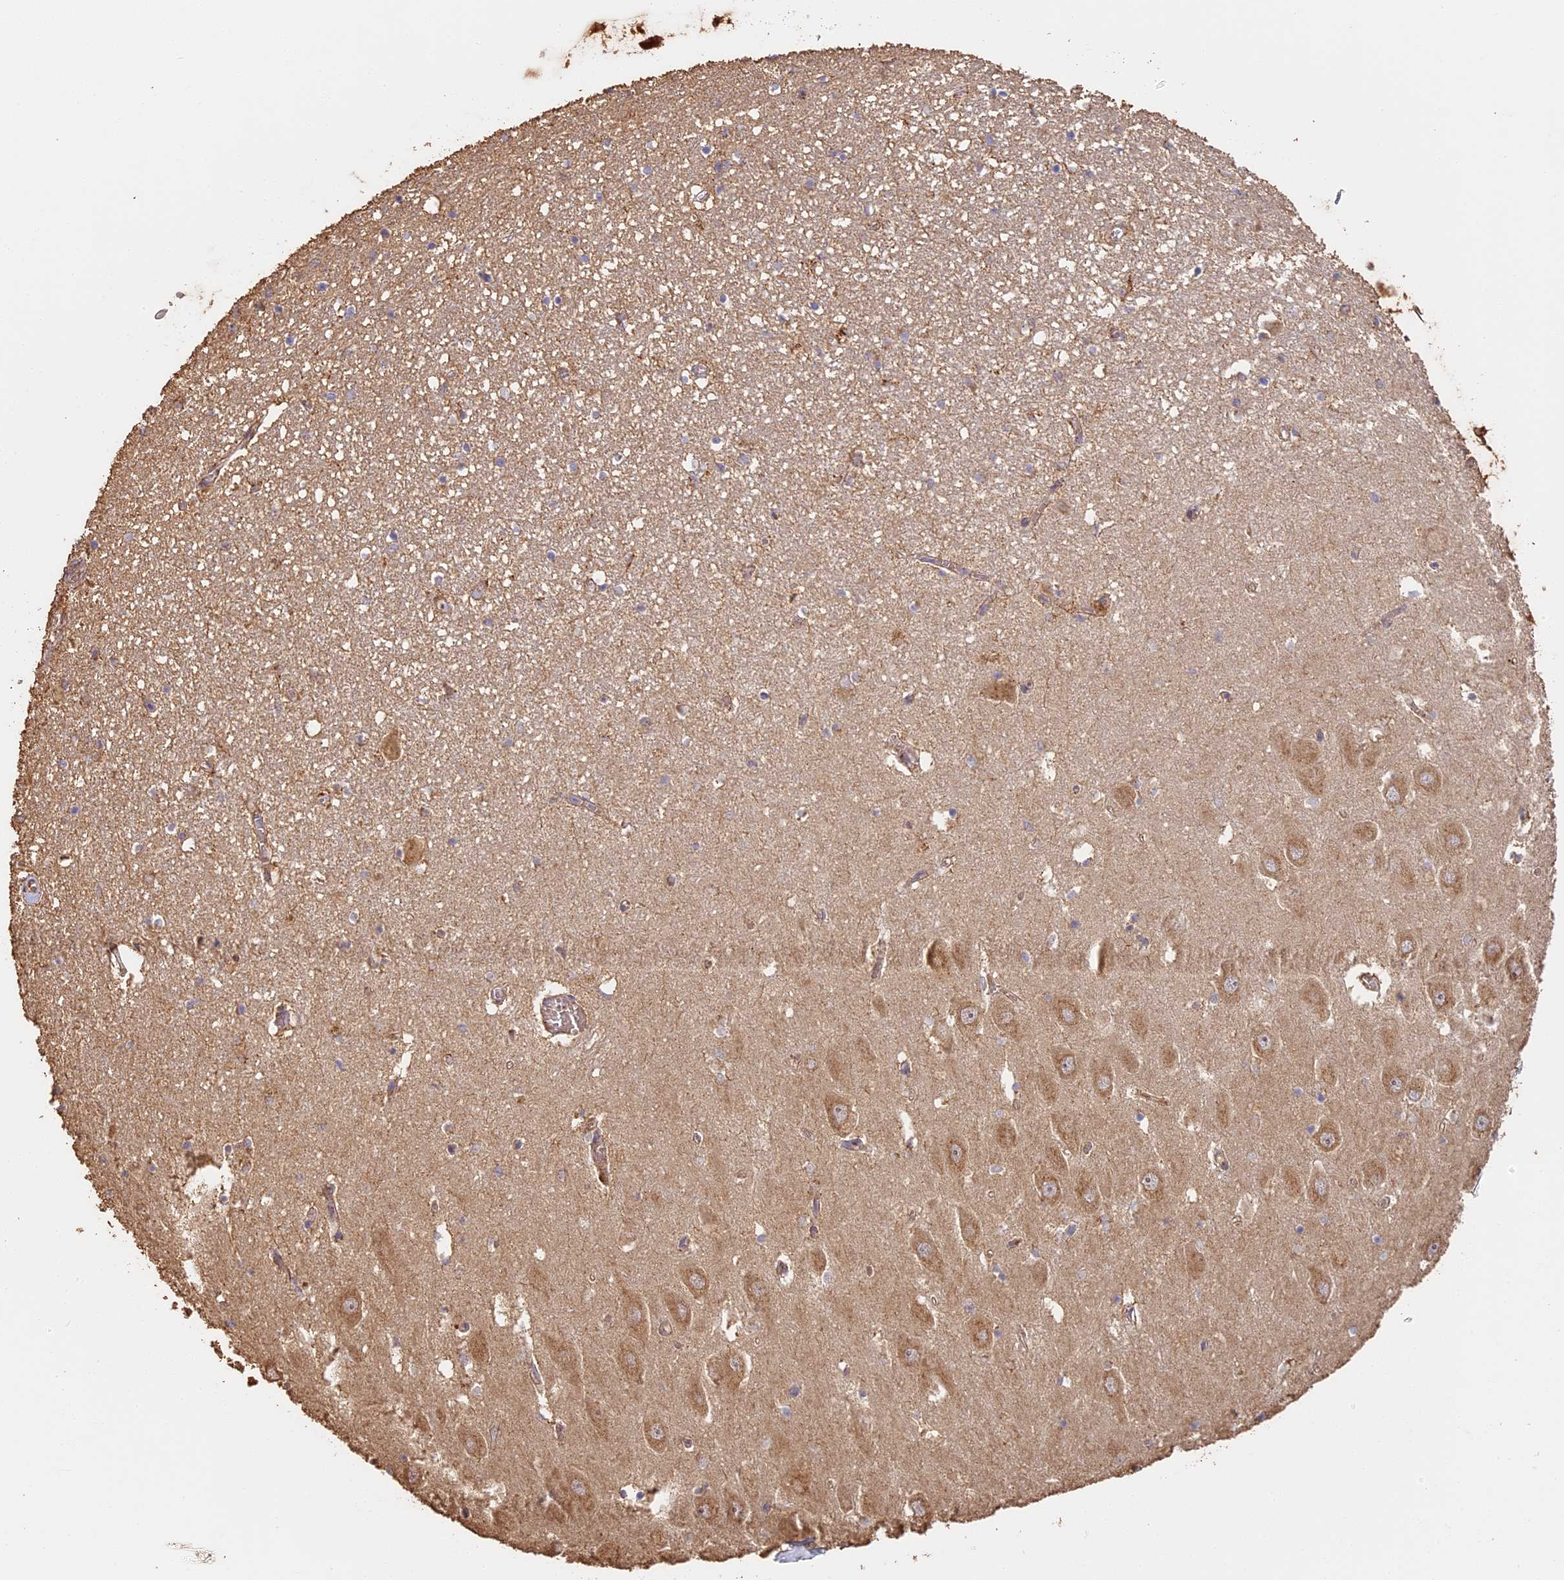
{"staining": {"intensity": "negative", "quantity": "none", "location": "none"}, "tissue": "hippocampus", "cell_type": "Glial cells", "image_type": "normal", "snomed": [{"axis": "morphology", "description": "Normal tissue, NOS"}, {"axis": "topography", "description": "Hippocampus"}], "caption": "Immunohistochemical staining of normal human hippocampus shows no significant staining in glial cells. The staining was performed using DAB to visualize the protein expression in brown, while the nuclei were stained in blue with hematoxylin (Magnification: 20x).", "gene": "STX16", "patient": {"sex": "female", "age": 64}}